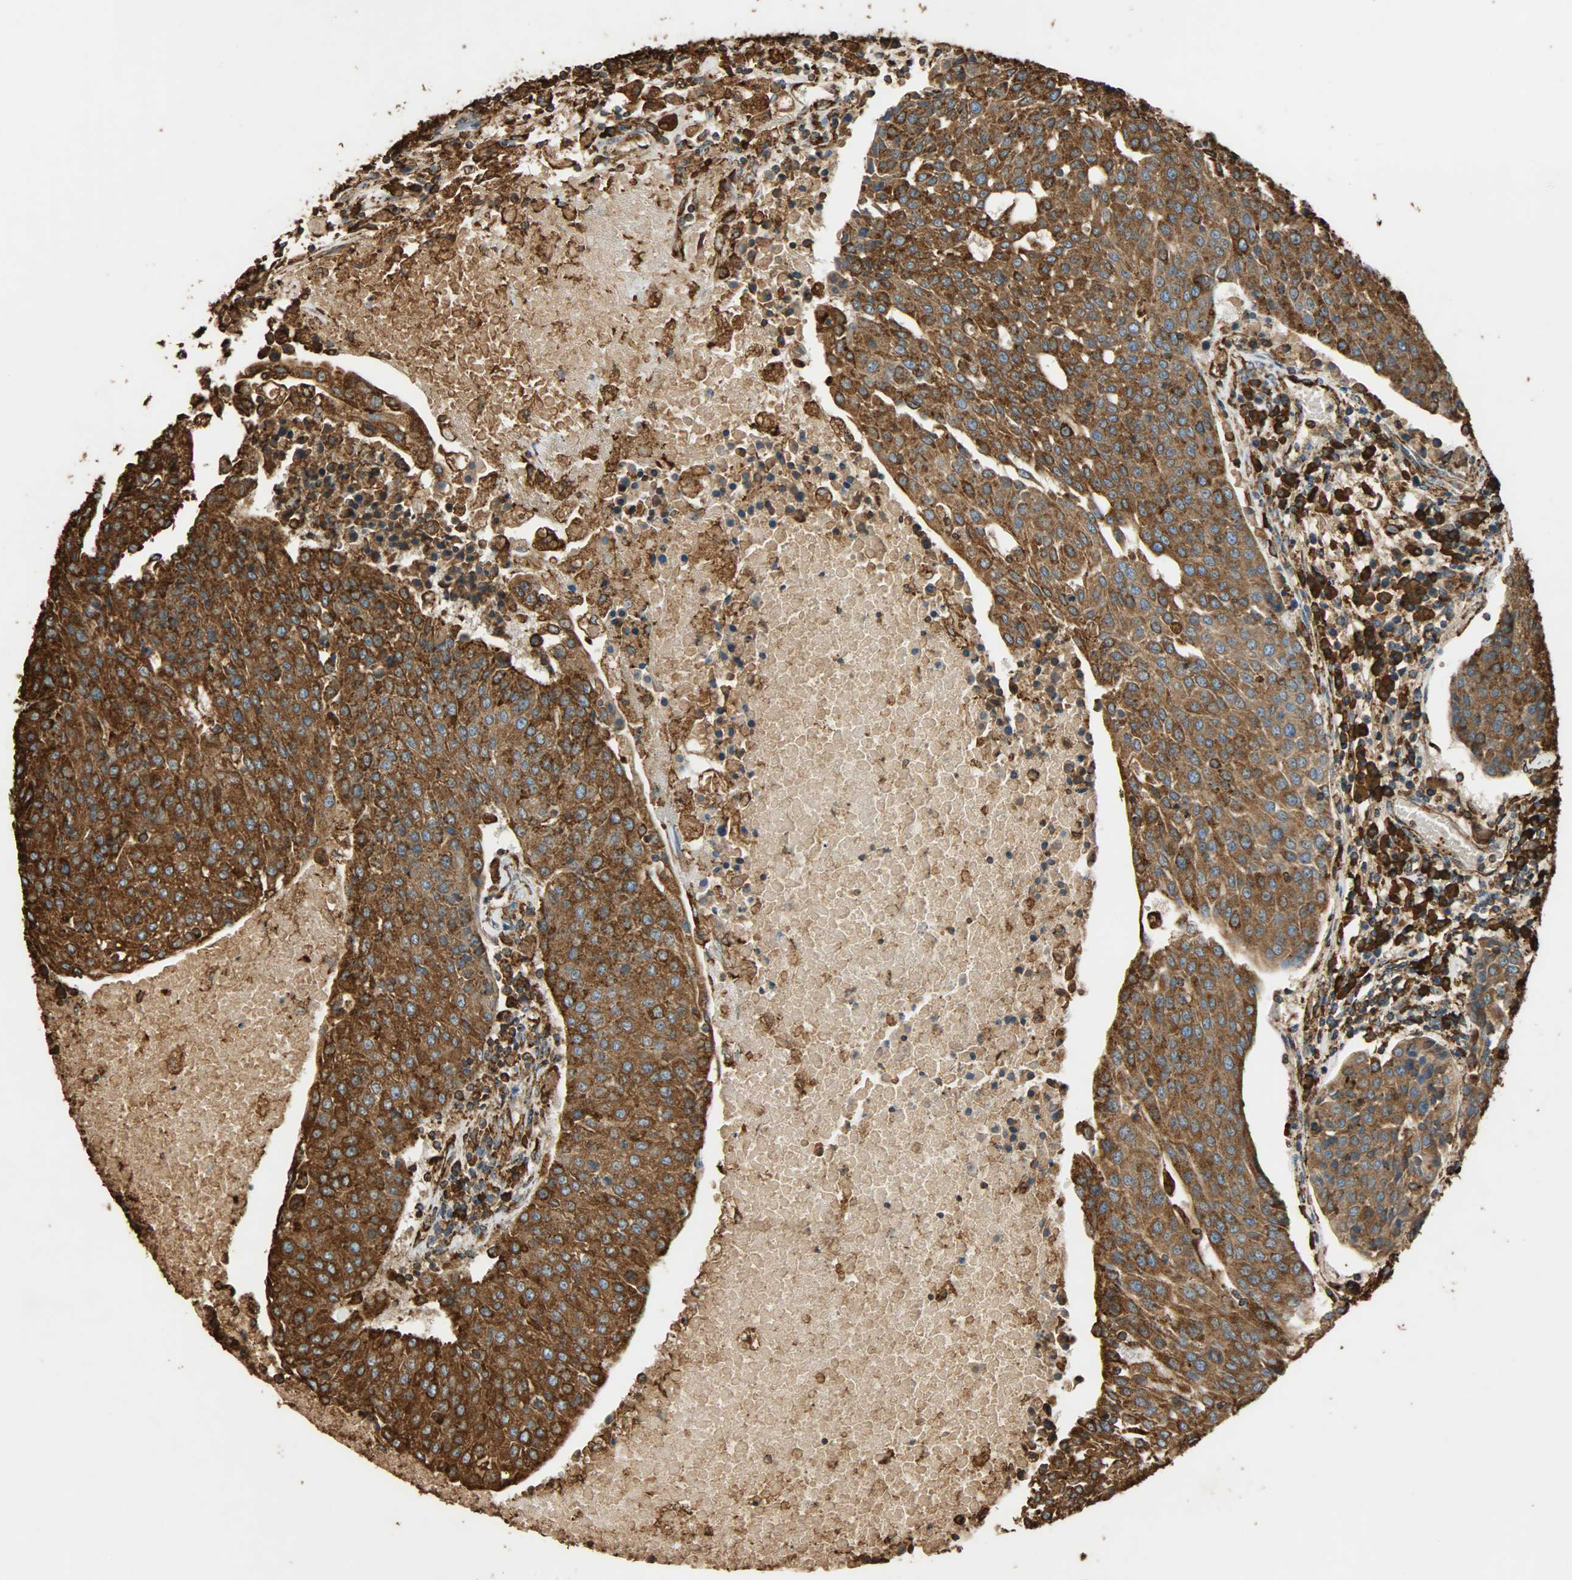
{"staining": {"intensity": "strong", "quantity": ">75%", "location": "cytoplasmic/membranous"}, "tissue": "urothelial cancer", "cell_type": "Tumor cells", "image_type": "cancer", "snomed": [{"axis": "morphology", "description": "Urothelial carcinoma, High grade"}, {"axis": "topography", "description": "Urinary bladder"}], "caption": "Urothelial cancer stained with a brown dye reveals strong cytoplasmic/membranous positive positivity in about >75% of tumor cells.", "gene": "HSP90B1", "patient": {"sex": "female", "age": 85}}